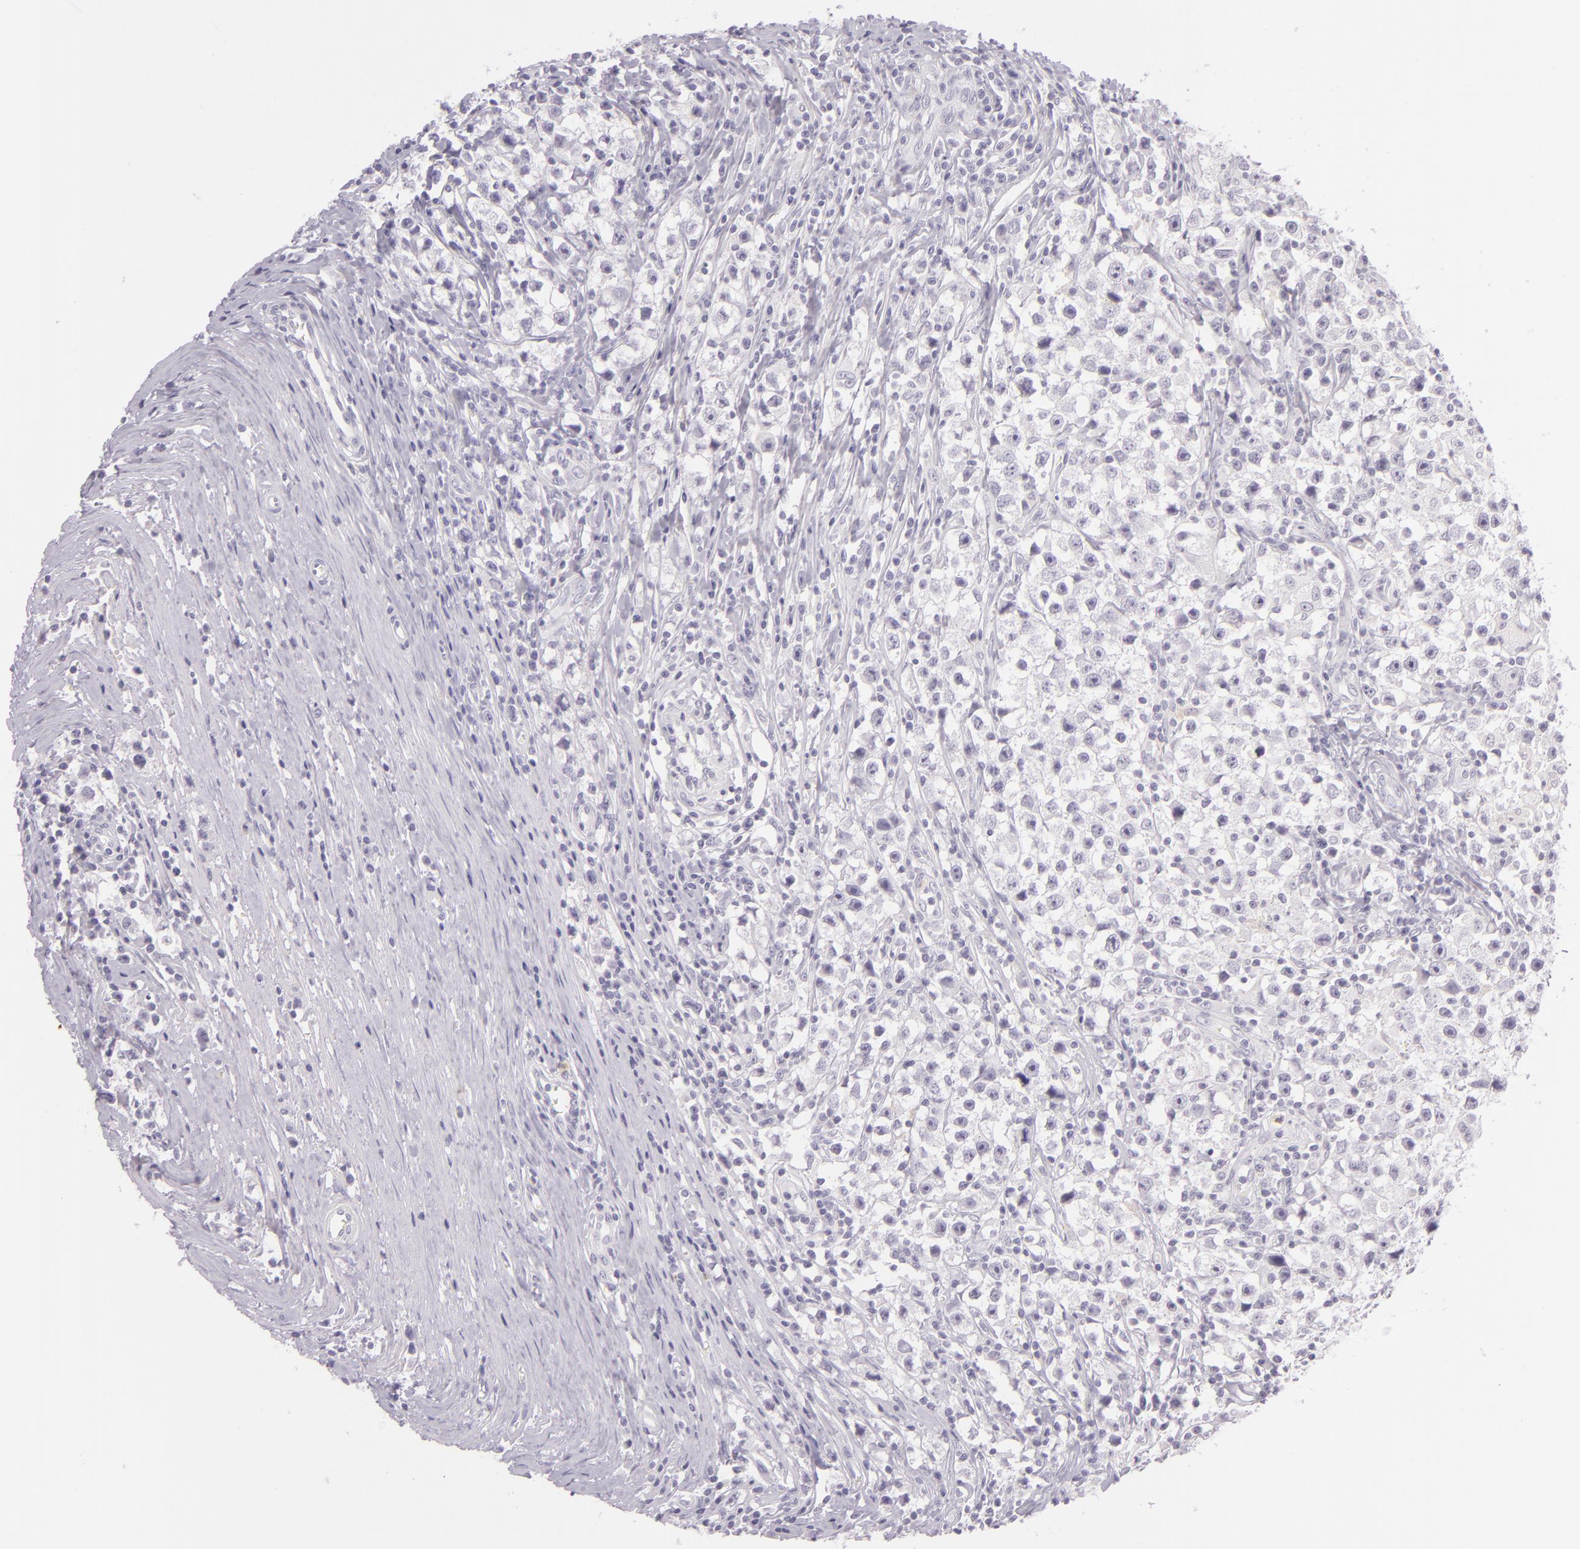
{"staining": {"intensity": "negative", "quantity": "none", "location": "none"}, "tissue": "testis cancer", "cell_type": "Tumor cells", "image_type": "cancer", "snomed": [{"axis": "morphology", "description": "Seminoma, NOS"}, {"axis": "topography", "description": "Testis"}], "caption": "This is an immunohistochemistry histopathology image of human testis seminoma. There is no positivity in tumor cells.", "gene": "CBS", "patient": {"sex": "male", "age": 35}}